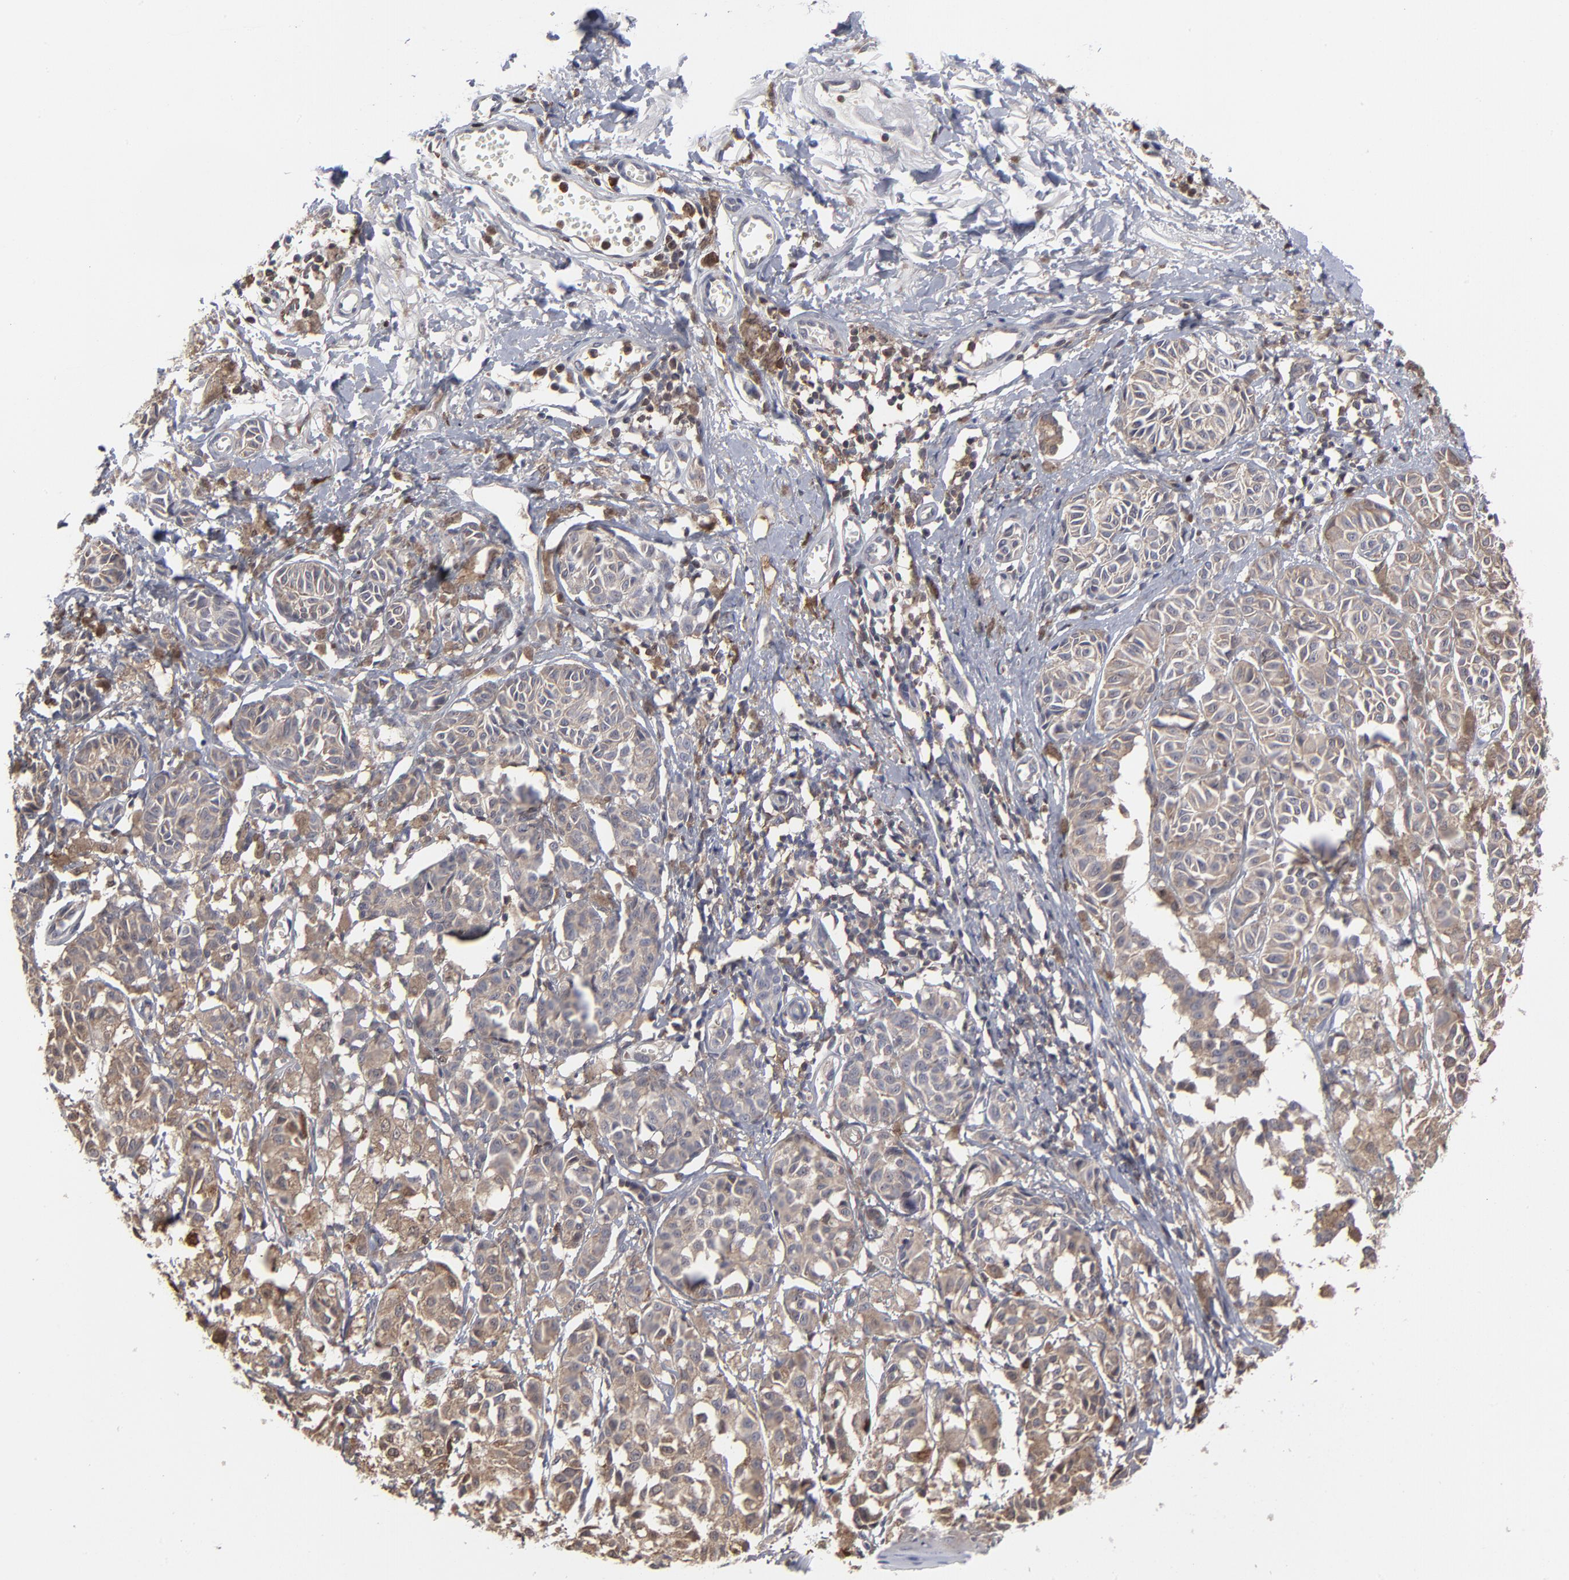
{"staining": {"intensity": "weak", "quantity": ">75%", "location": "cytoplasmic/membranous"}, "tissue": "melanoma", "cell_type": "Tumor cells", "image_type": "cancer", "snomed": [{"axis": "morphology", "description": "Malignant melanoma, NOS"}, {"axis": "topography", "description": "Skin"}], "caption": "DAB immunohistochemical staining of human malignant melanoma reveals weak cytoplasmic/membranous protein staining in approximately >75% of tumor cells.", "gene": "MAP2K1", "patient": {"sex": "male", "age": 76}}